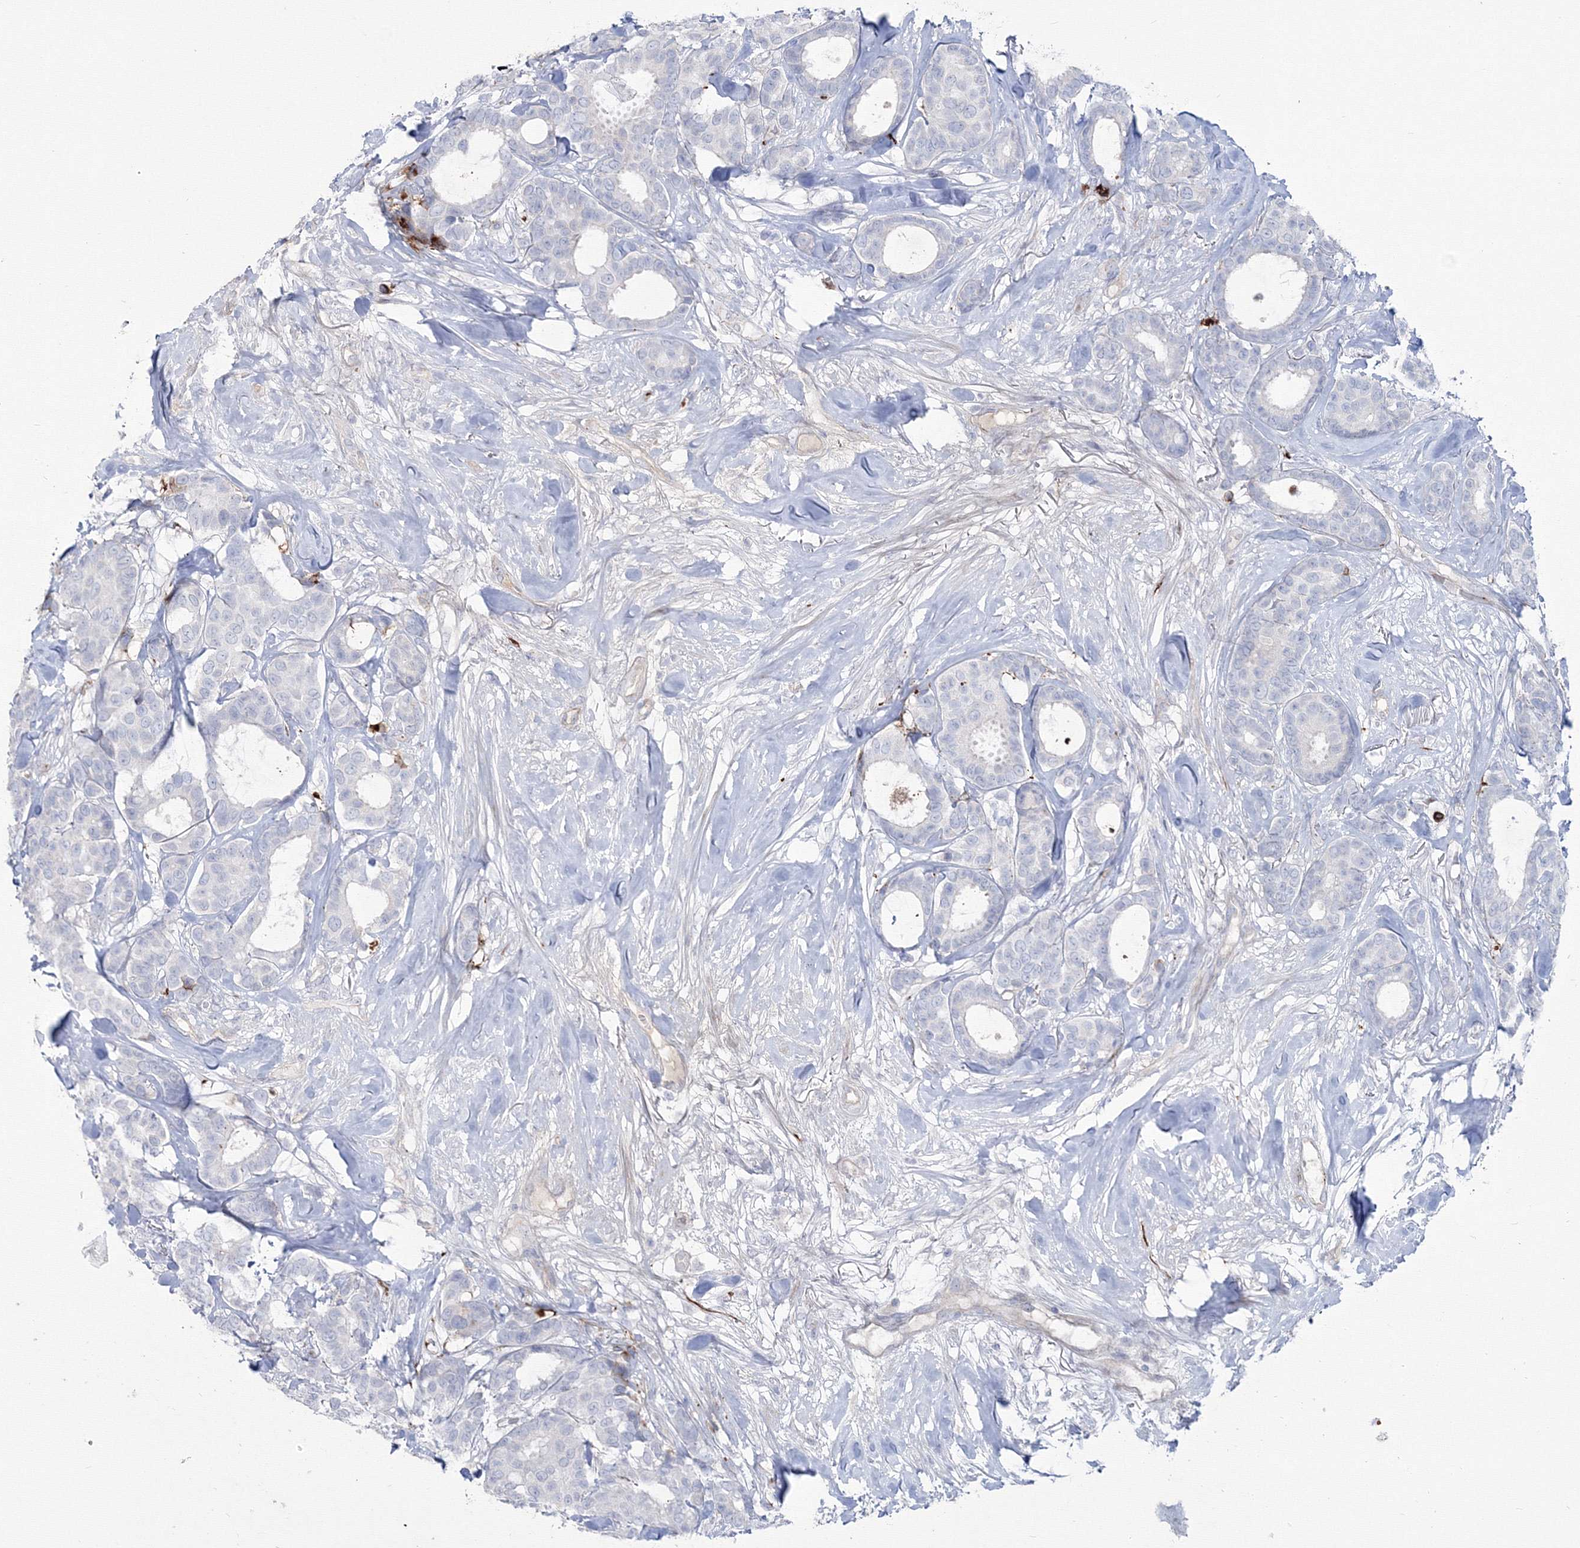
{"staining": {"intensity": "negative", "quantity": "none", "location": "none"}, "tissue": "breast cancer", "cell_type": "Tumor cells", "image_type": "cancer", "snomed": [{"axis": "morphology", "description": "Duct carcinoma"}, {"axis": "topography", "description": "Breast"}], "caption": "Tumor cells show no significant protein expression in infiltrating ductal carcinoma (breast). (DAB immunohistochemistry visualized using brightfield microscopy, high magnification).", "gene": "HYAL2", "patient": {"sex": "female", "age": 87}}